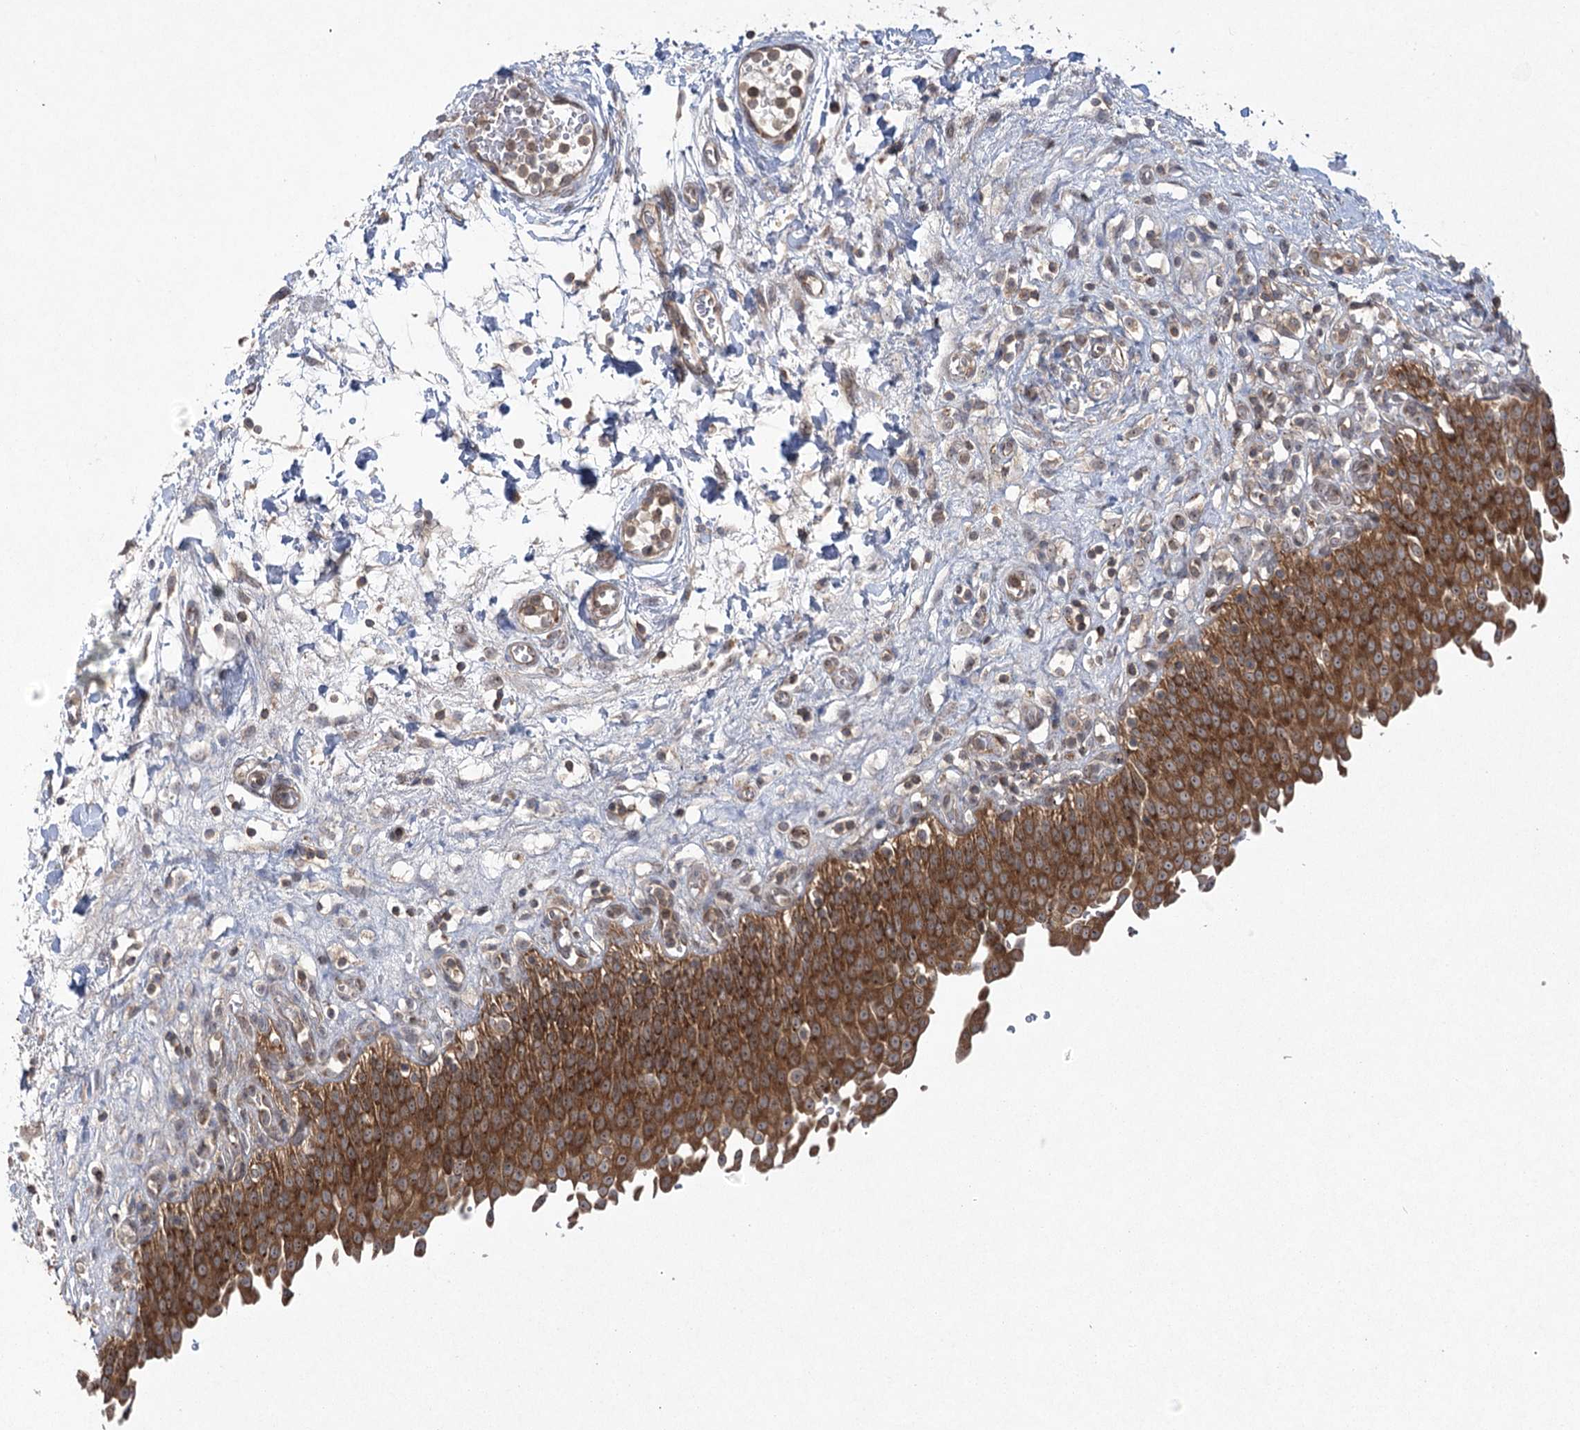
{"staining": {"intensity": "strong", "quantity": ">75%", "location": "cytoplasmic/membranous"}, "tissue": "urinary bladder", "cell_type": "Urothelial cells", "image_type": "normal", "snomed": [{"axis": "morphology", "description": "Urothelial carcinoma, High grade"}, {"axis": "topography", "description": "Urinary bladder"}], "caption": "Immunohistochemistry (IHC) image of normal urinary bladder: urinary bladder stained using IHC reveals high levels of strong protein expression localized specifically in the cytoplasmic/membranous of urothelial cells, appearing as a cytoplasmic/membranous brown color.", "gene": "EIF3A", "patient": {"sex": "male", "age": 46}}